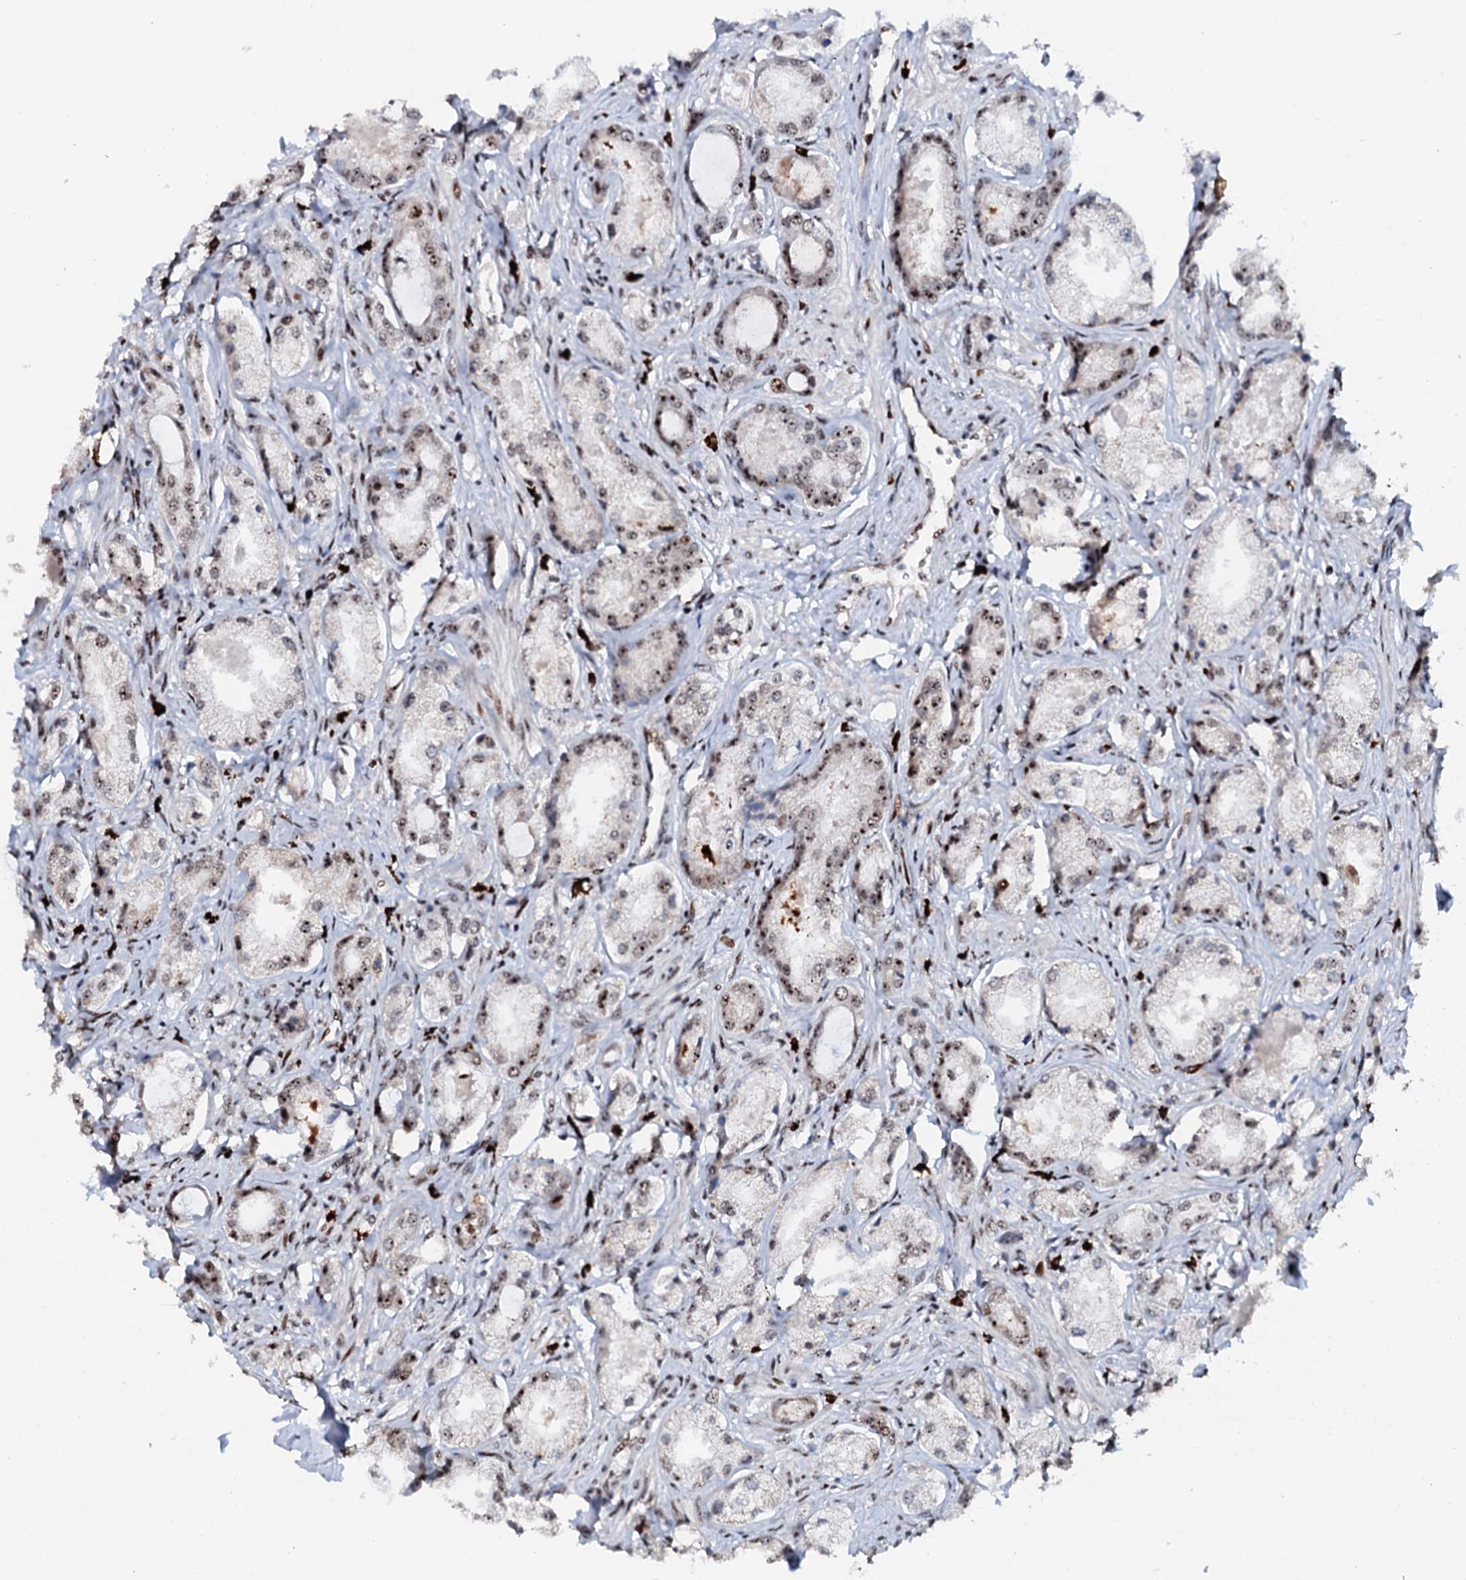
{"staining": {"intensity": "moderate", "quantity": "25%-75%", "location": "nuclear"}, "tissue": "prostate cancer", "cell_type": "Tumor cells", "image_type": "cancer", "snomed": [{"axis": "morphology", "description": "Adenocarcinoma, Low grade"}, {"axis": "topography", "description": "Prostate"}], "caption": "The image exhibits a brown stain indicating the presence of a protein in the nuclear of tumor cells in prostate cancer (adenocarcinoma (low-grade)).", "gene": "NEUROG3", "patient": {"sex": "male", "age": 68}}